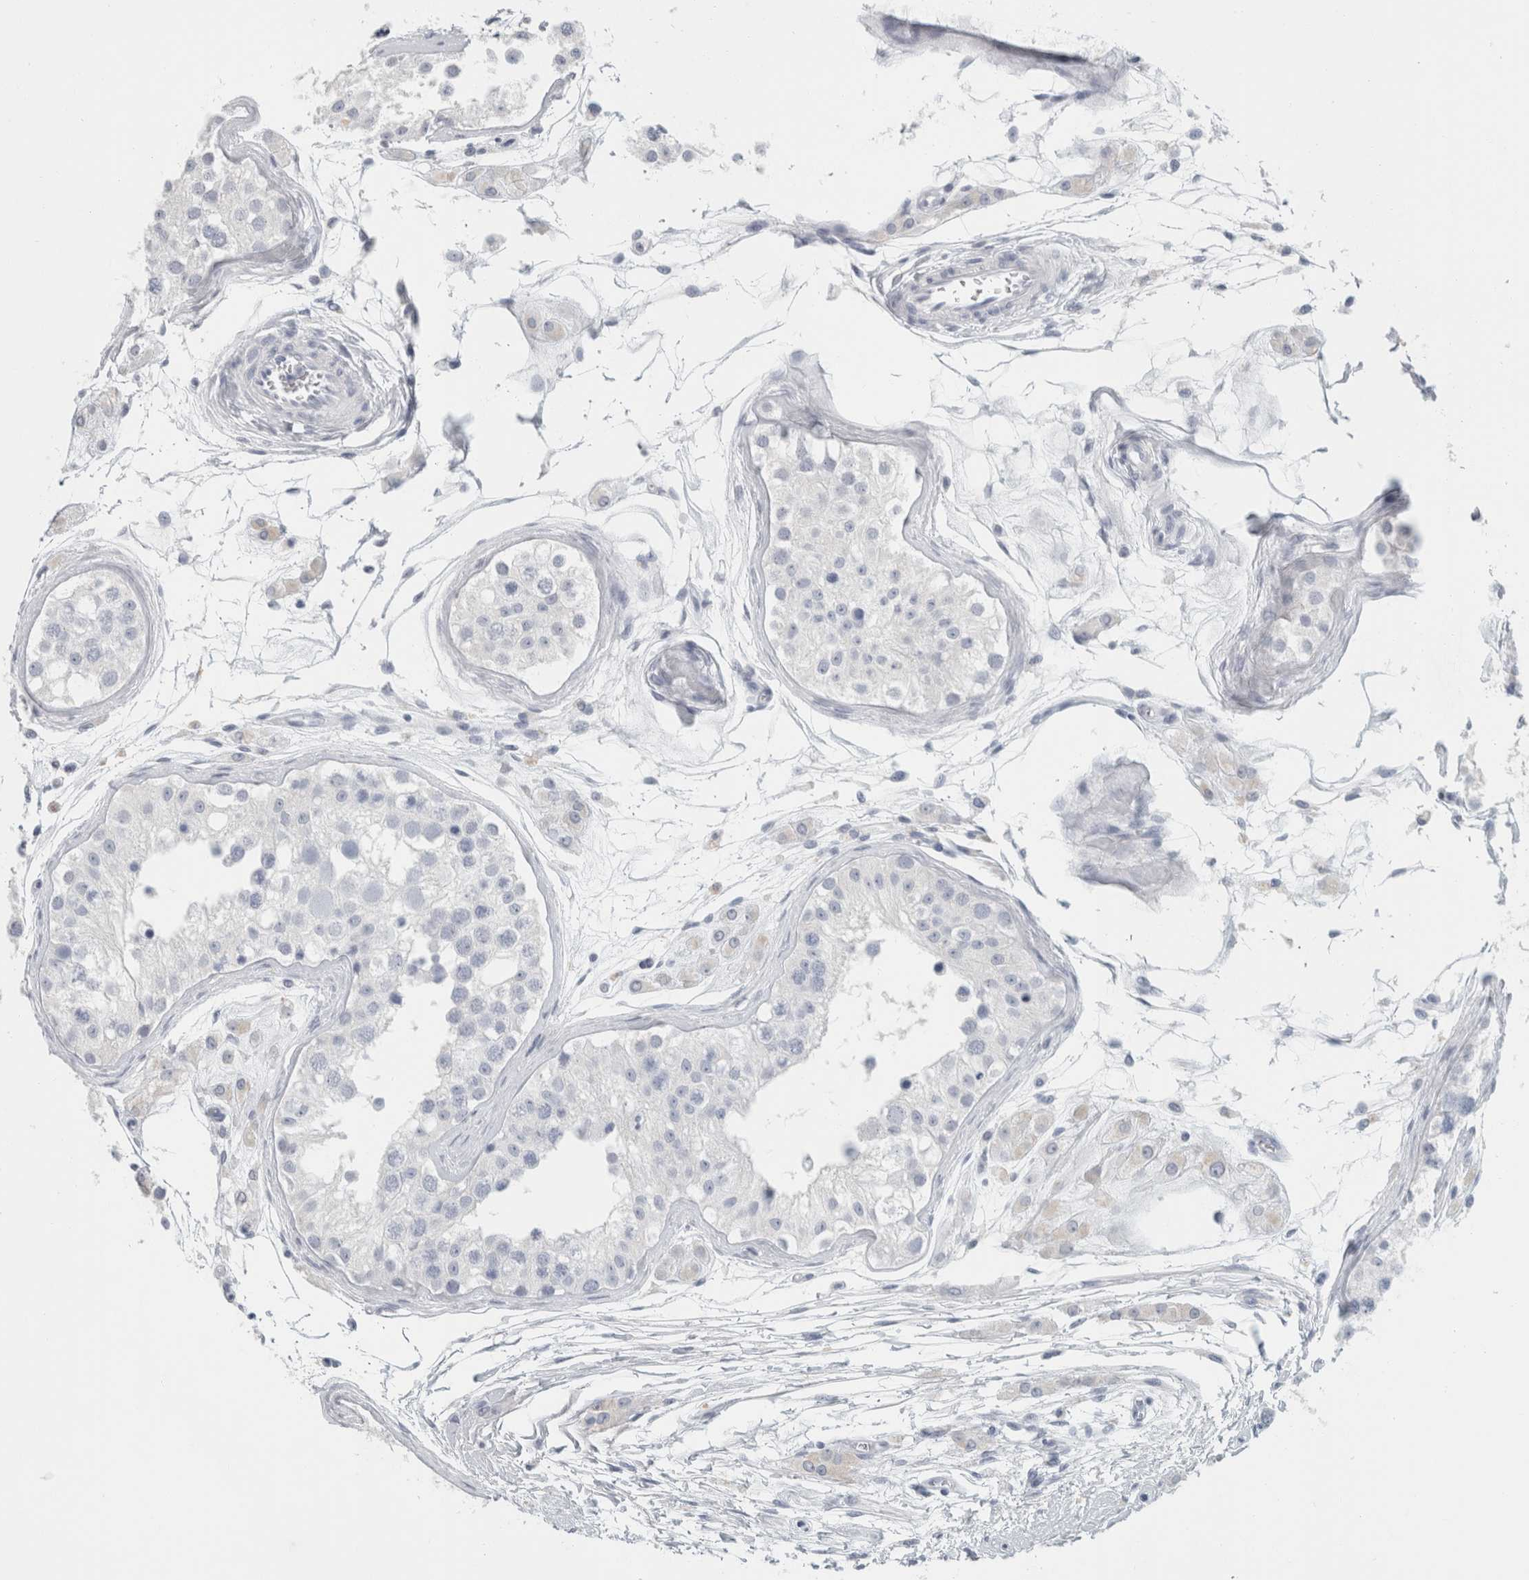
{"staining": {"intensity": "negative", "quantity": "none", "location": "none"}, "tissue": "testis", "cell_type": "Cells in seminiferous ducts", "image_type": "normal", "snomed": [{"axis": "morphology", "description": "Normal tissue, NOS"}, {"axis": "morphology", "description": "Adenocarcinoma, metastatic, NOS"}, {"axis": "topography", "description": "Testis"}], "caption": "Histopathology image shows no significant protein staining in cells in seminiferous ducts of normal testis.", "gene": "SLC28A3", "patient": {"sex": "male", "age": 26}}